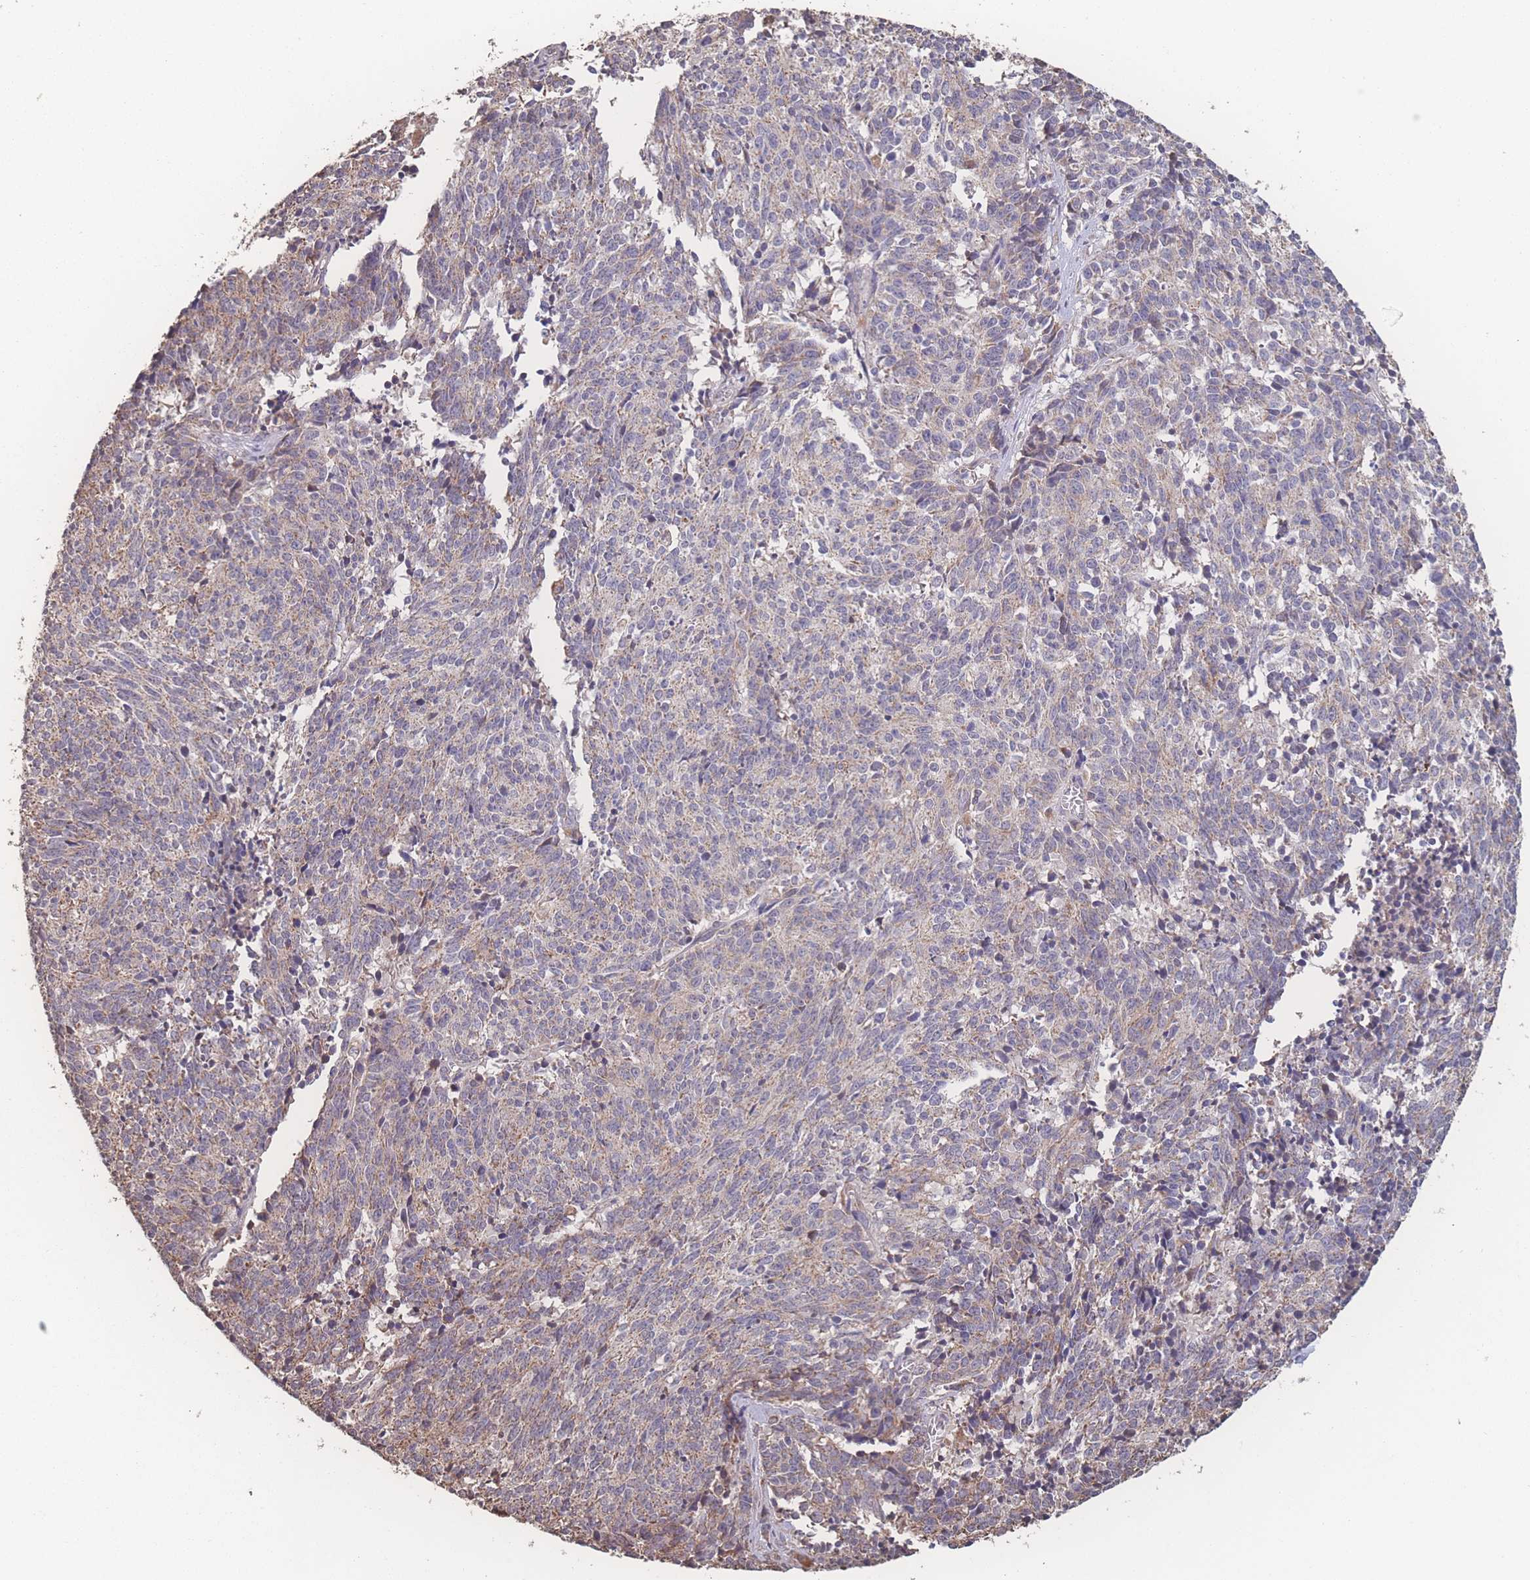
{"staining": {"intensity": "moderate", "quantity": "25%-75%", "location": "cytoplasmic/membranous"}, "tissue": "cervical cancer", "cell_type": "Tumor cells", "image_type": "cancer", "snomed": [{"axis": "morphology", "description": "Squamous cell carcinoma, NOS"}, {"axis": "topography", "description": "Cervix"}], "caption": "Tumor cells demonstrate medium levels of moderate cytoplasmic/membranous positivity in approximately 25%-75% of cells in cervical cancer (squamous cell carcinoma). (DAB (3,3'-diaminobenzidine) = brown stain, brightfield microscopy at high magnification).", "gene": "SGSM3", "patient": {"sex": "female", "age": 29}}